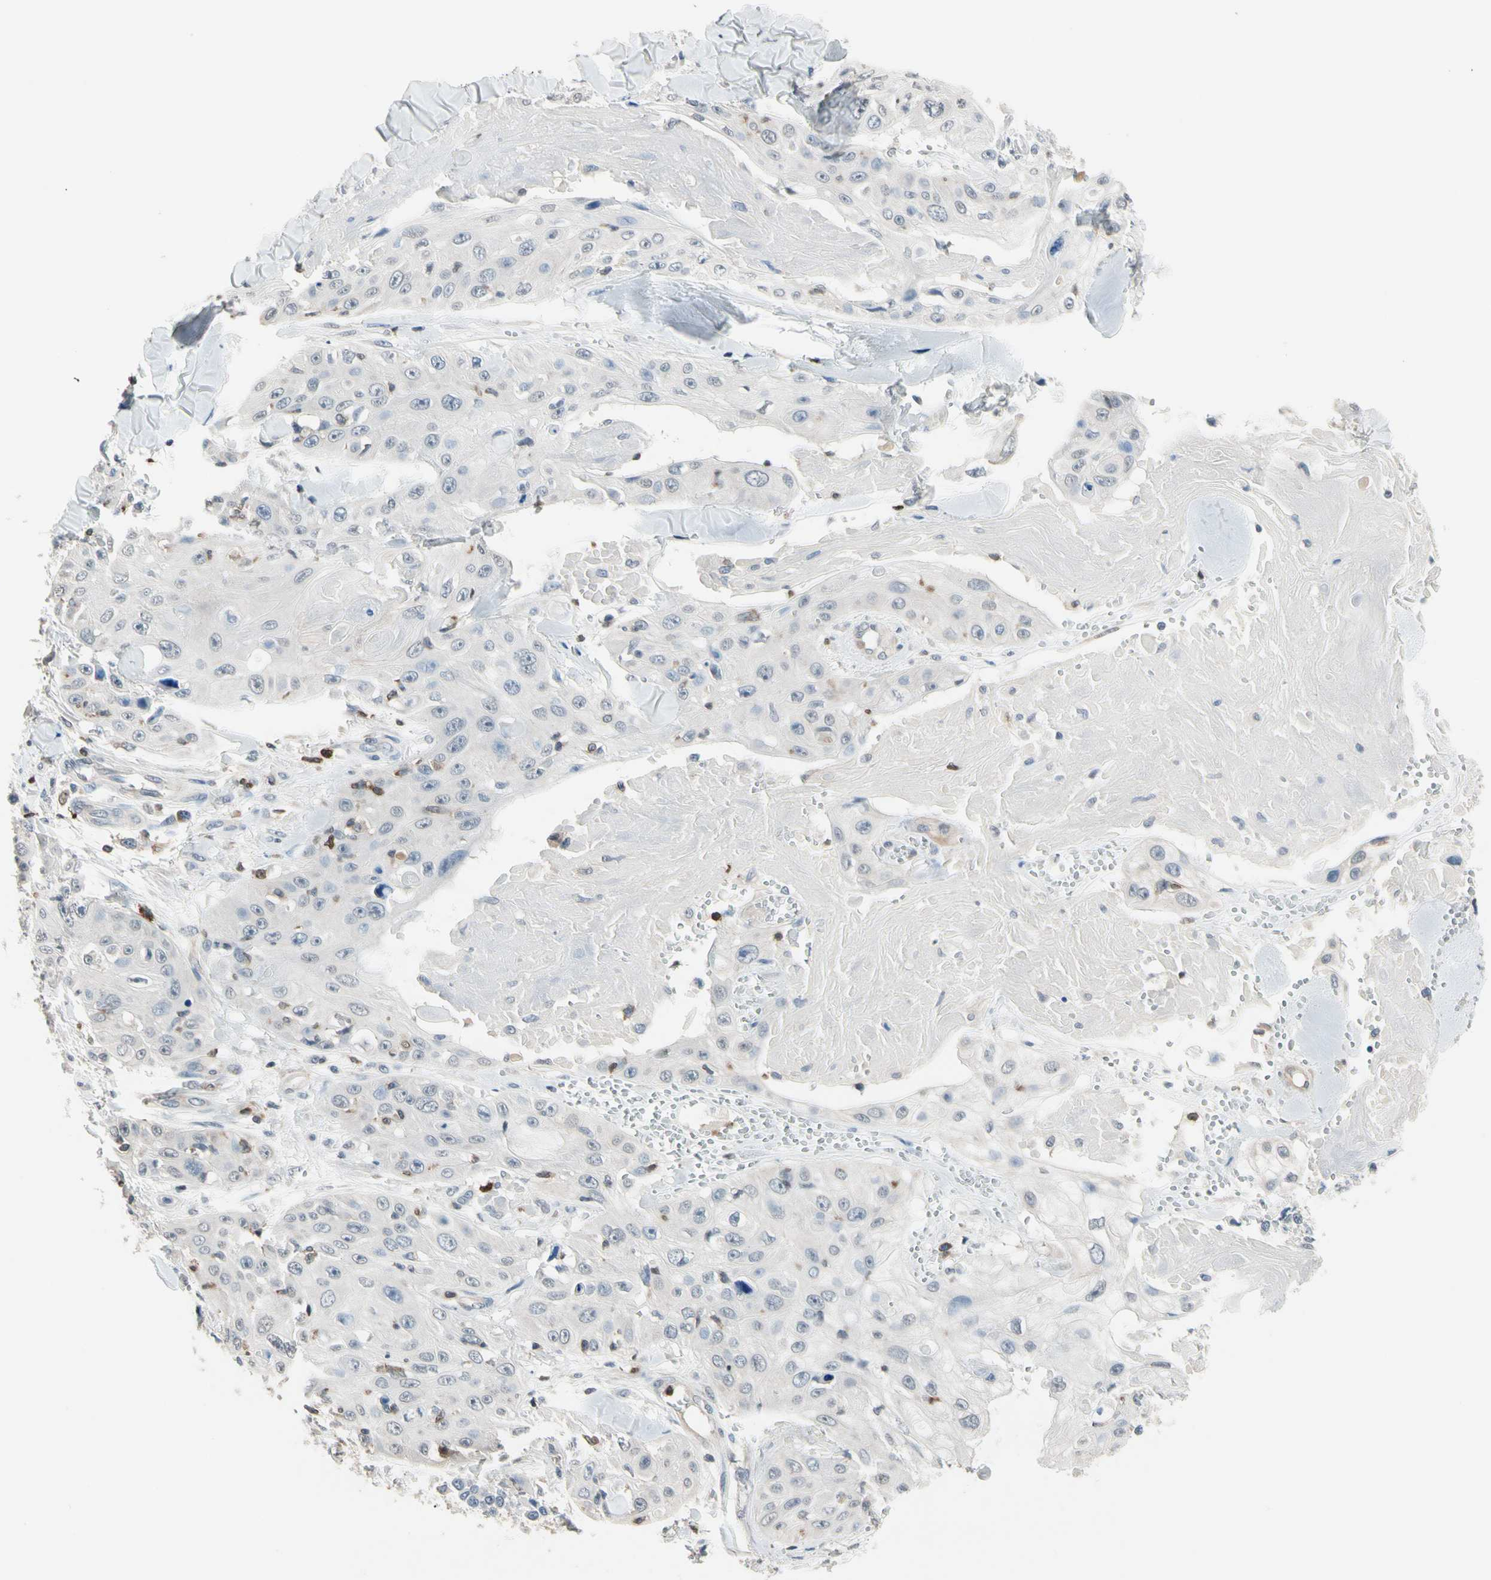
{"staining": {"intensity": "negative", "quantity": "none", "location": "none"}, "tissue": "skin cancer", "cell_type": "Tumor cells", "image_type": "cancer", "snomed": [{"axis": "morphology", "description": "Squamous cell carcinoma, NOS"}, {"axis": "topography", "description": "Skin"}], "caption": "DAB immunohistochemical staining of skin squamous cell carcinoma demonstrates no significant staining in tumor cells.", "gene": "NFATC2", "patient": {"sex": "male", "age": 86}}